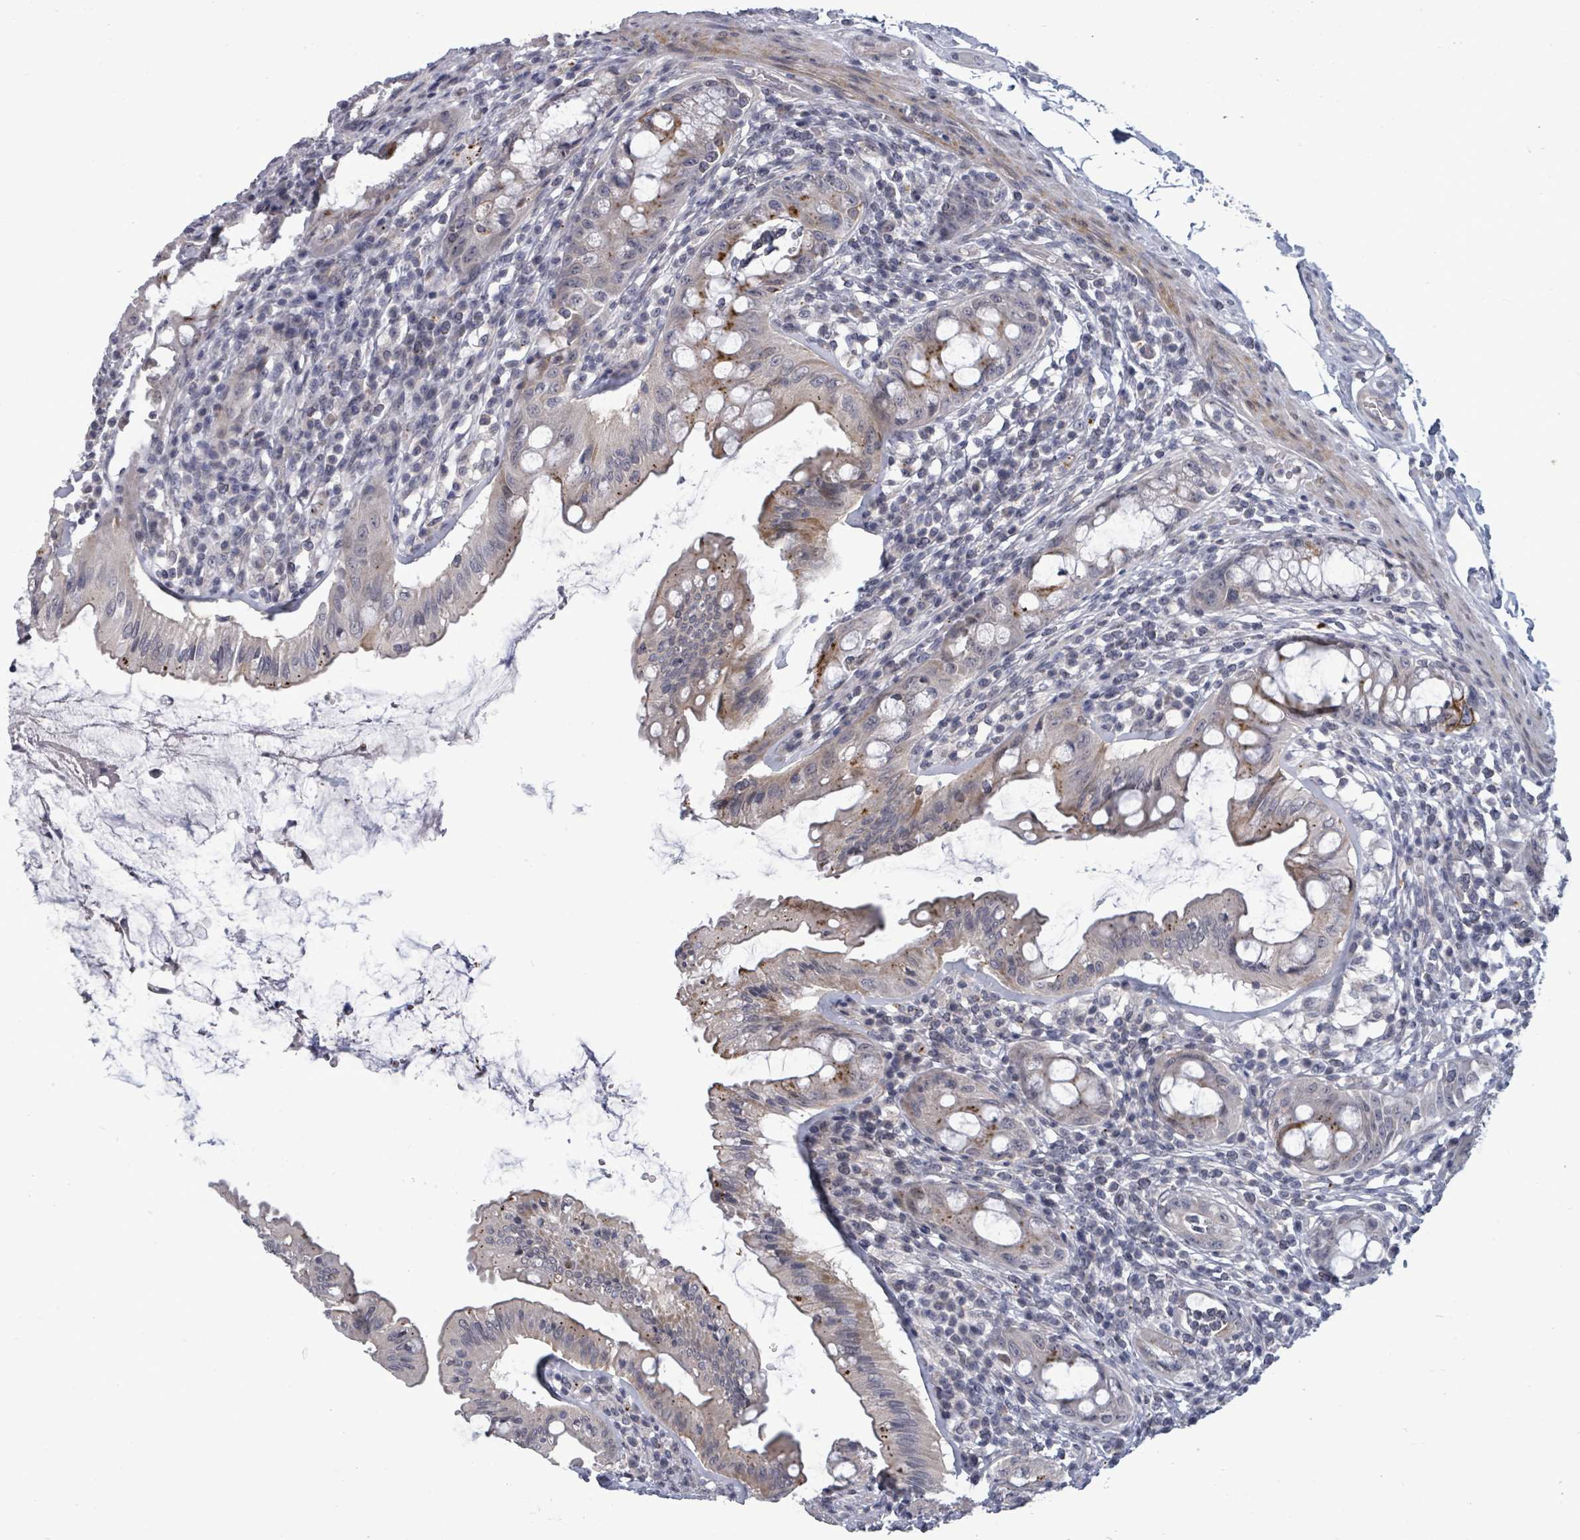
{"staining": {"intensity": "weak", "quantity": "25%-75%", "location": "cytoplasmic/membranous"}, "tissue": "rectum", "cell_type": "Glandular cells", "image_type": "normal", "snomed": [{"axis": "morphology", "description": "Normal tissue, NOS"}, {"axis": "topography", "description": "Rectum"}], "caption": "Immunohistochemical staining of benign human rectum exhibits low levels of weak cytoplasmic/membranous positivity in approximately 25%-75% of glandular cells.", "gene": "PTPN20", "patient": {"sex": "female", "age": 57}}